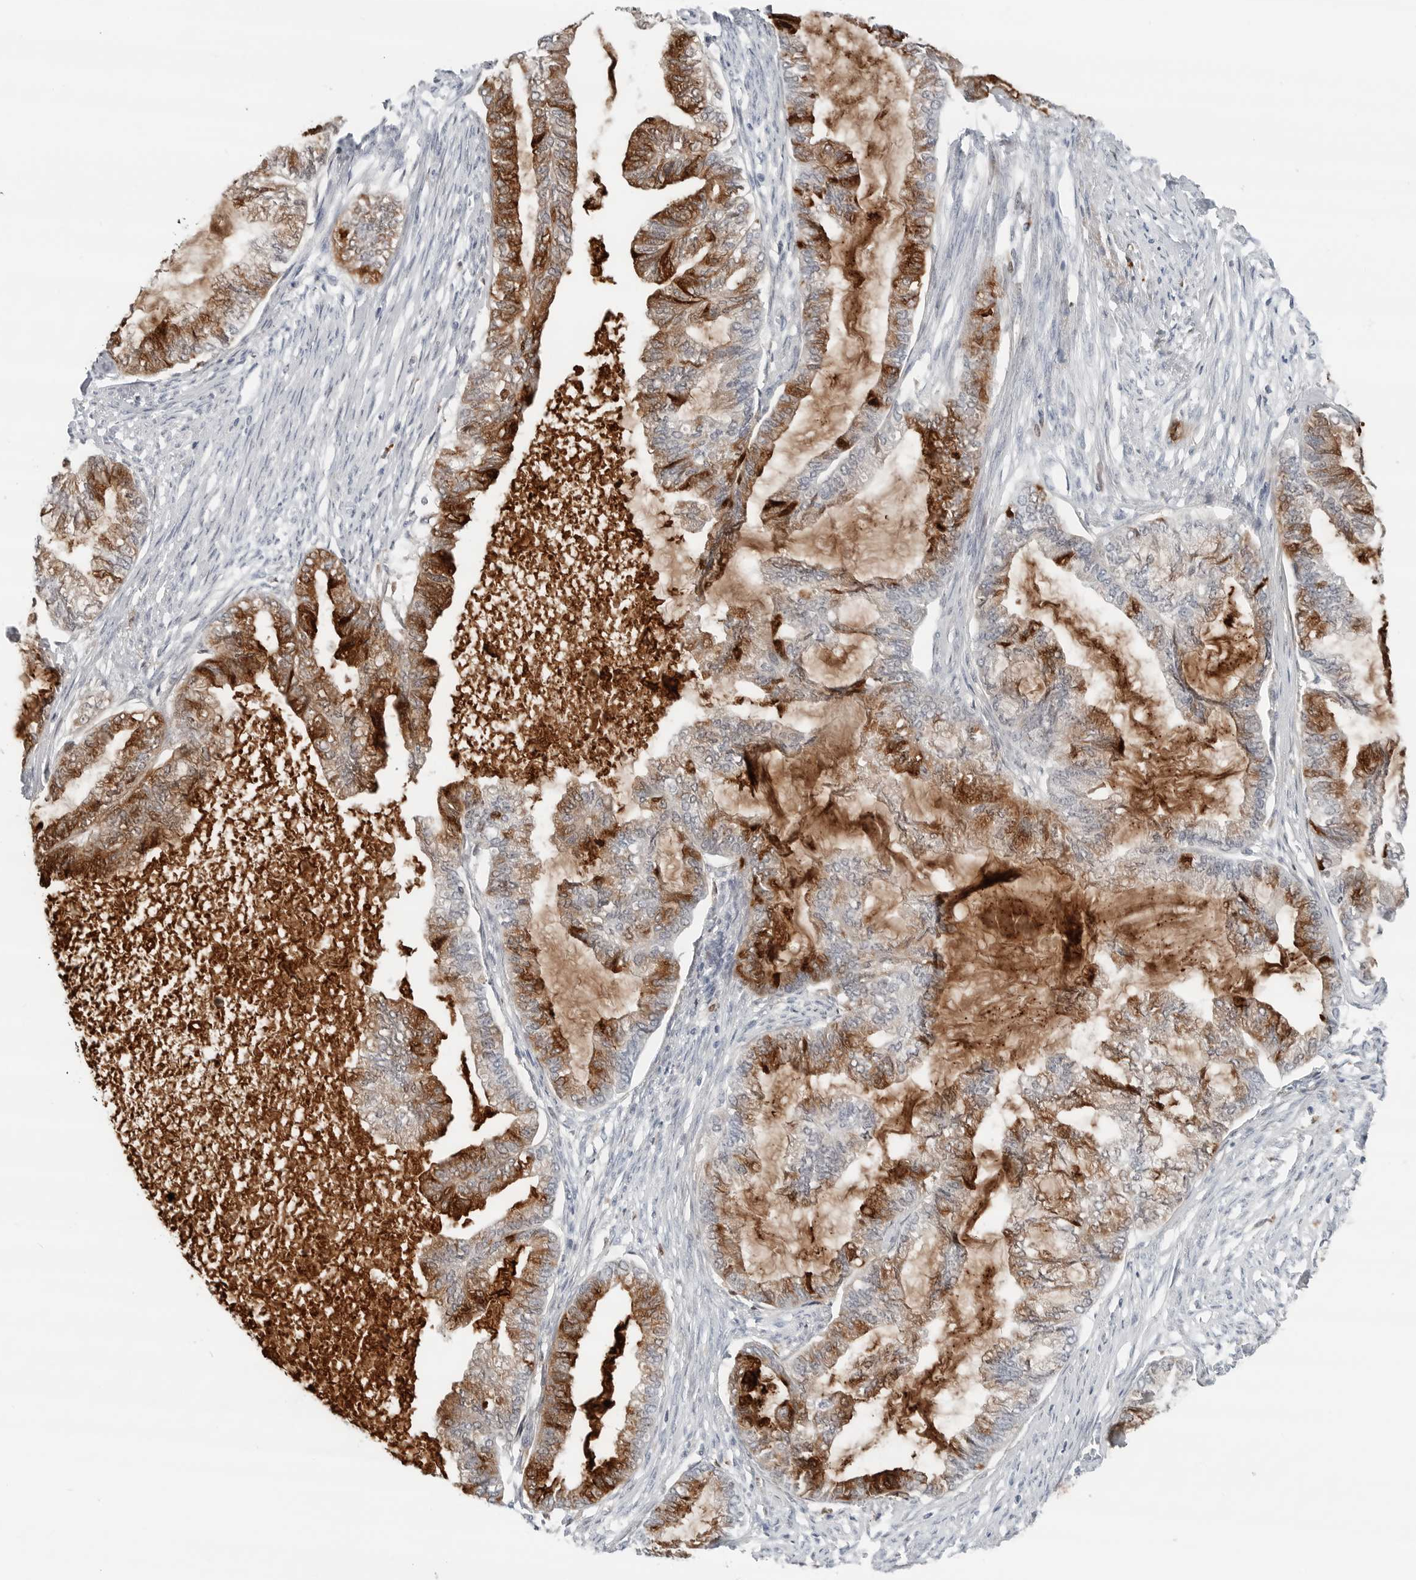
{"staining": {"intensity": "strong", "quantity": ">75%", "location": "cytoplasmic/membranous"}, "tissue": "endometrial cancer", "cell_type": "Tumor cells", "image_type": "cancer", "snomed": [{"axis": "morphology", "description": "Adenocarcinoma, NOS"}, {"axis": "topography", "description": "Endometrium"}], "caption": "Immunohistochemical staining of human endometrial cancer (adenocarcinoma) shows strong cytoplasmic/membranous protein staining in about >75% of tumor cells.", "gene": "SLPI", "patient": {"sex": "female", "age": 86}}